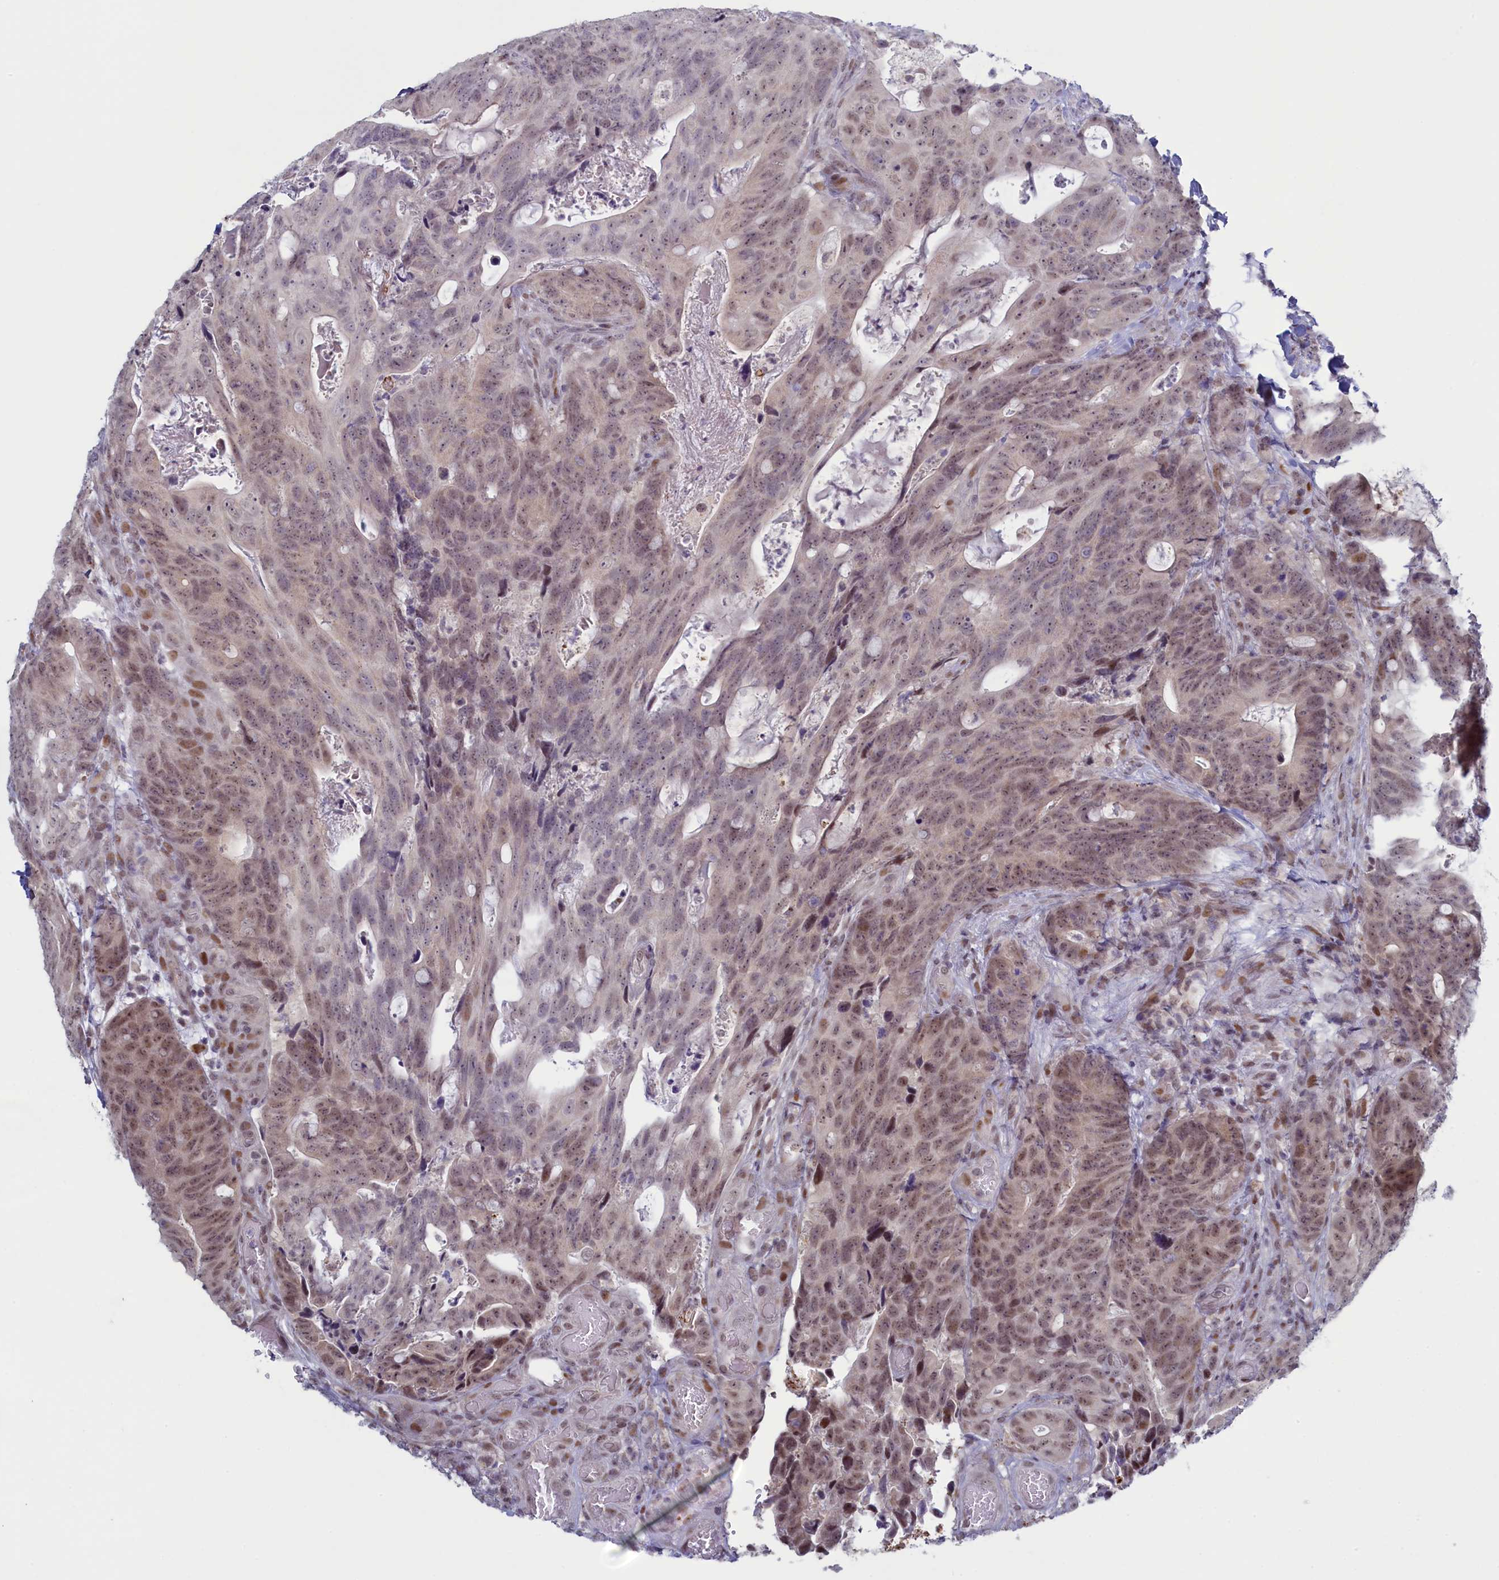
{"staining": {"intensity": "moderate", "quantity": "<25%", "location": "nuclear"}, "tissue": "colorectal cancer", "cell_type": "Tumor cells", "image_type": "cancer", "snomed": [{"axis": "morphology", "description": "Adenocarcinoma, NOS"}, {"axis": "topography", "description": "Colon"}], "caption": "Immunohistochemistry micrograph of neoplastic tissue: colorectal adenocarcinoma stained using immunohistochemistry displays low levels of moderate protein expression localized specifically in the nuclear of tumor cells, appearing as a nuclear brown color.", "gene": "ATF7IP2", "patient": {"sex": "female", "age": 82}}